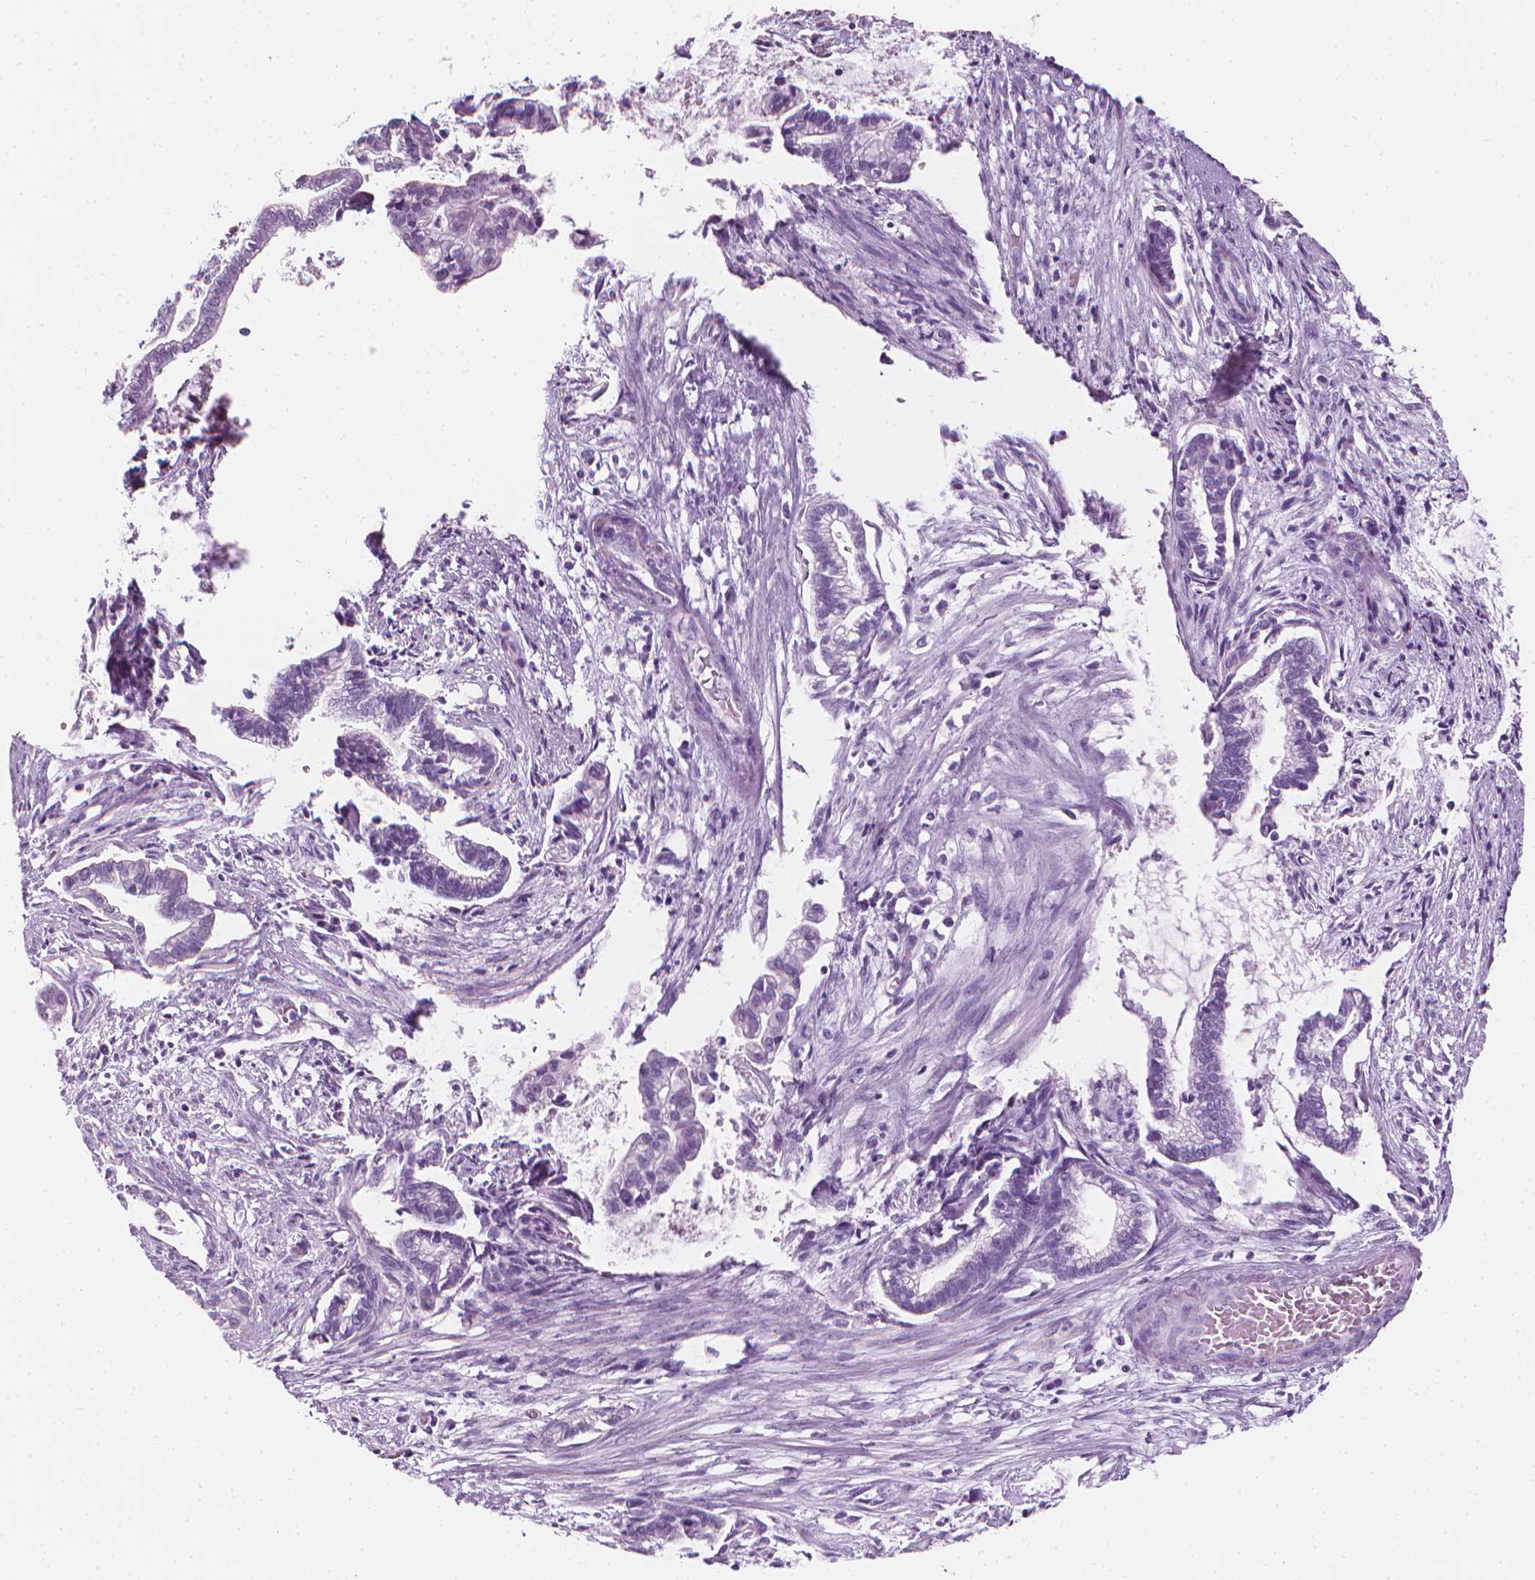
{"staining": {"intensity": "negative", "quantity": "none", "location": "none"}, "tissue": "cervical cancer", "cell_type": "Tumor cells", "image_type": "cancer", "snomed": [{"axis": "morphology", "description": "Adenocarcinoma, NOS"}, {"axis": "topography", "description": "Cervix"}], "caption": "IHC of adenocarcinoma (cervical) demonstrates no staining in tumor cells.", "gene": "SCG3", "patient": {"sex": "female", "age": 62}}